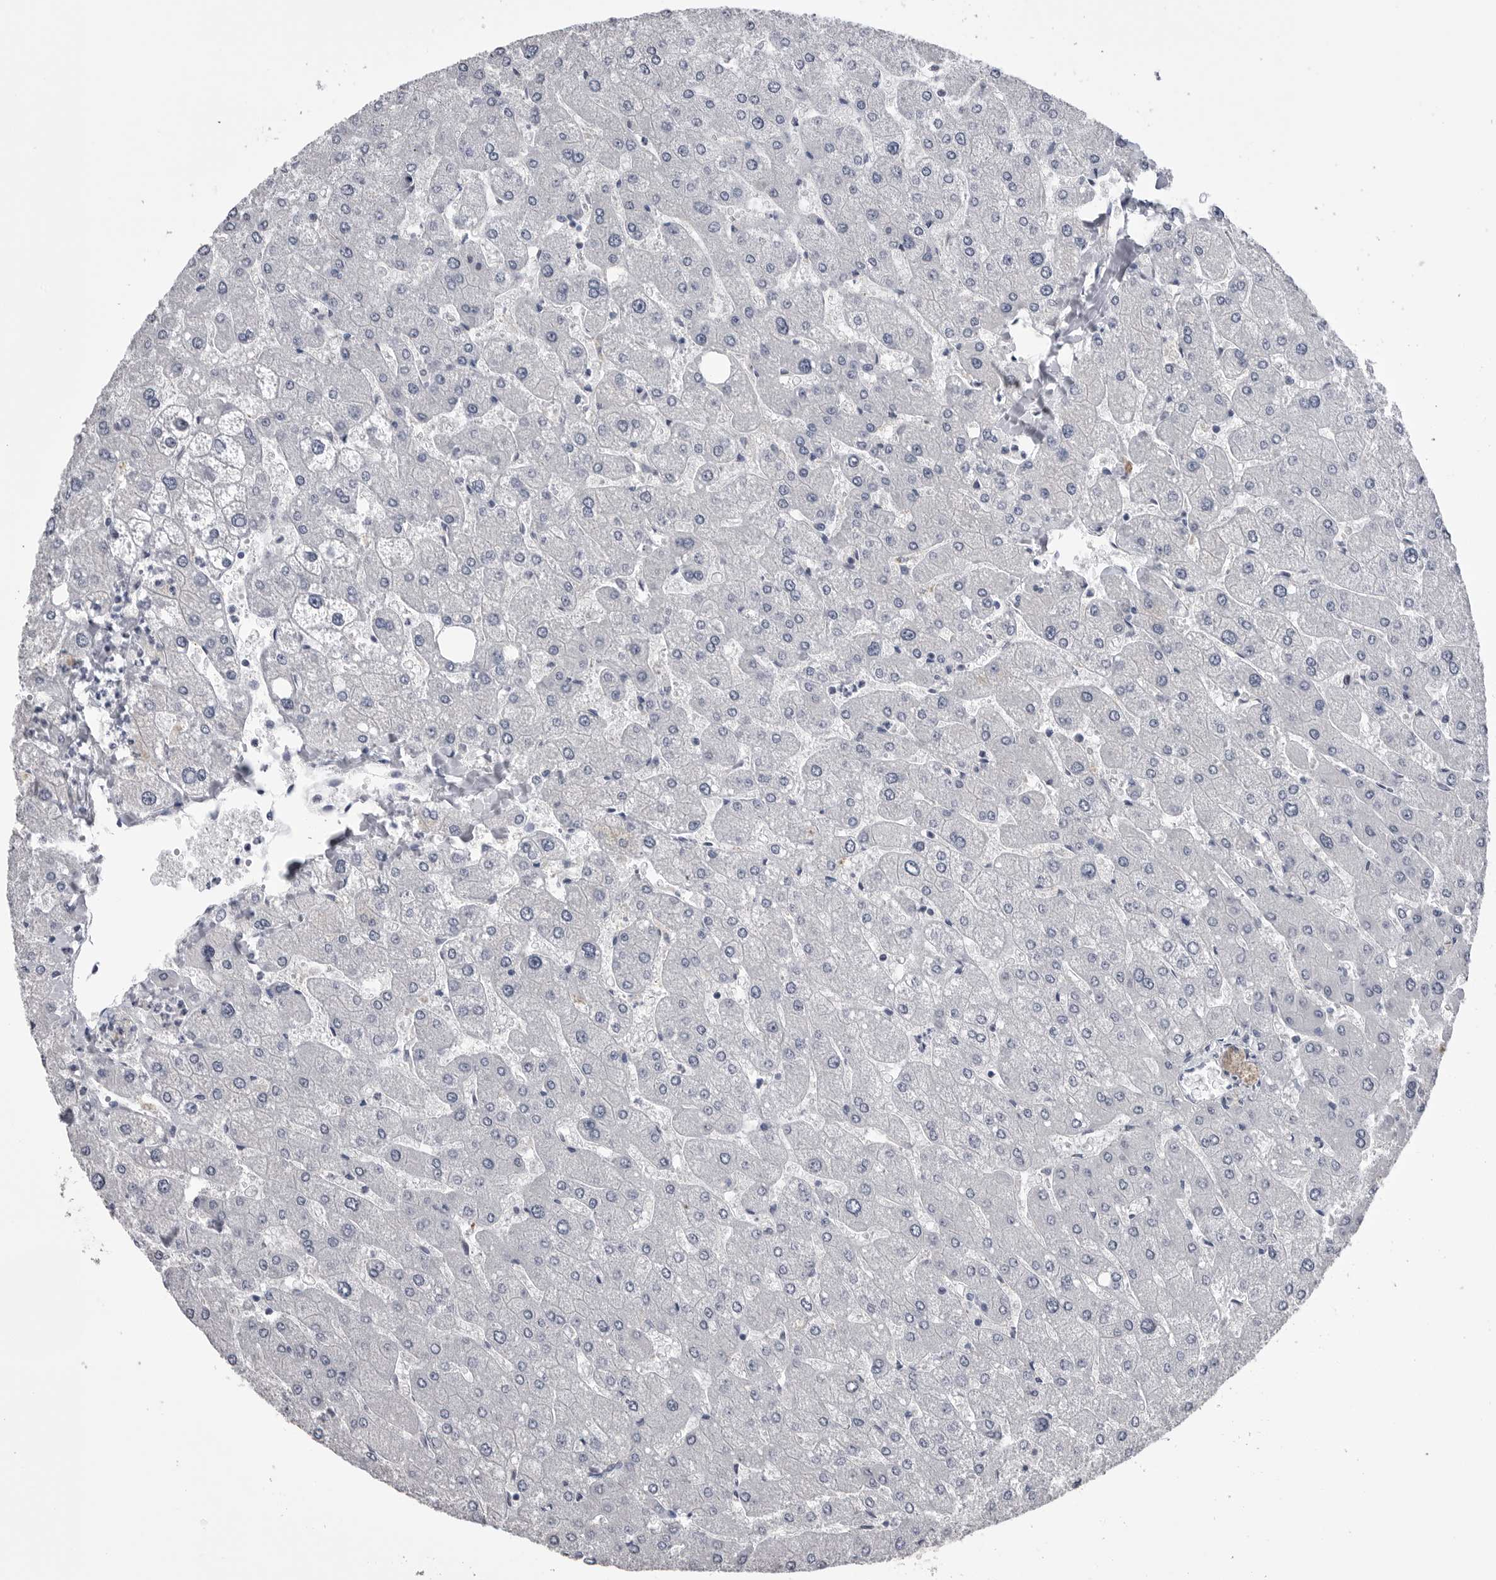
{"staining": {"intensity": "negative", "quantity": "none", "location": "none"}, "tissue": "liver", "cell_type": "Cholangiocytes", "image_type": "normal", "snomed": [{"axis": "morphology", "description": "Normal tissue, NOS"}, {"axis": "topography", "description": "Liver"}], "caption": "High power microscopy micrograph of an IHC micrograph of unremarkable liver, revealing no significant staining in cholangiocytes.", "gene": "DLG2", "patient": {"sex": "male", "age": 55}}